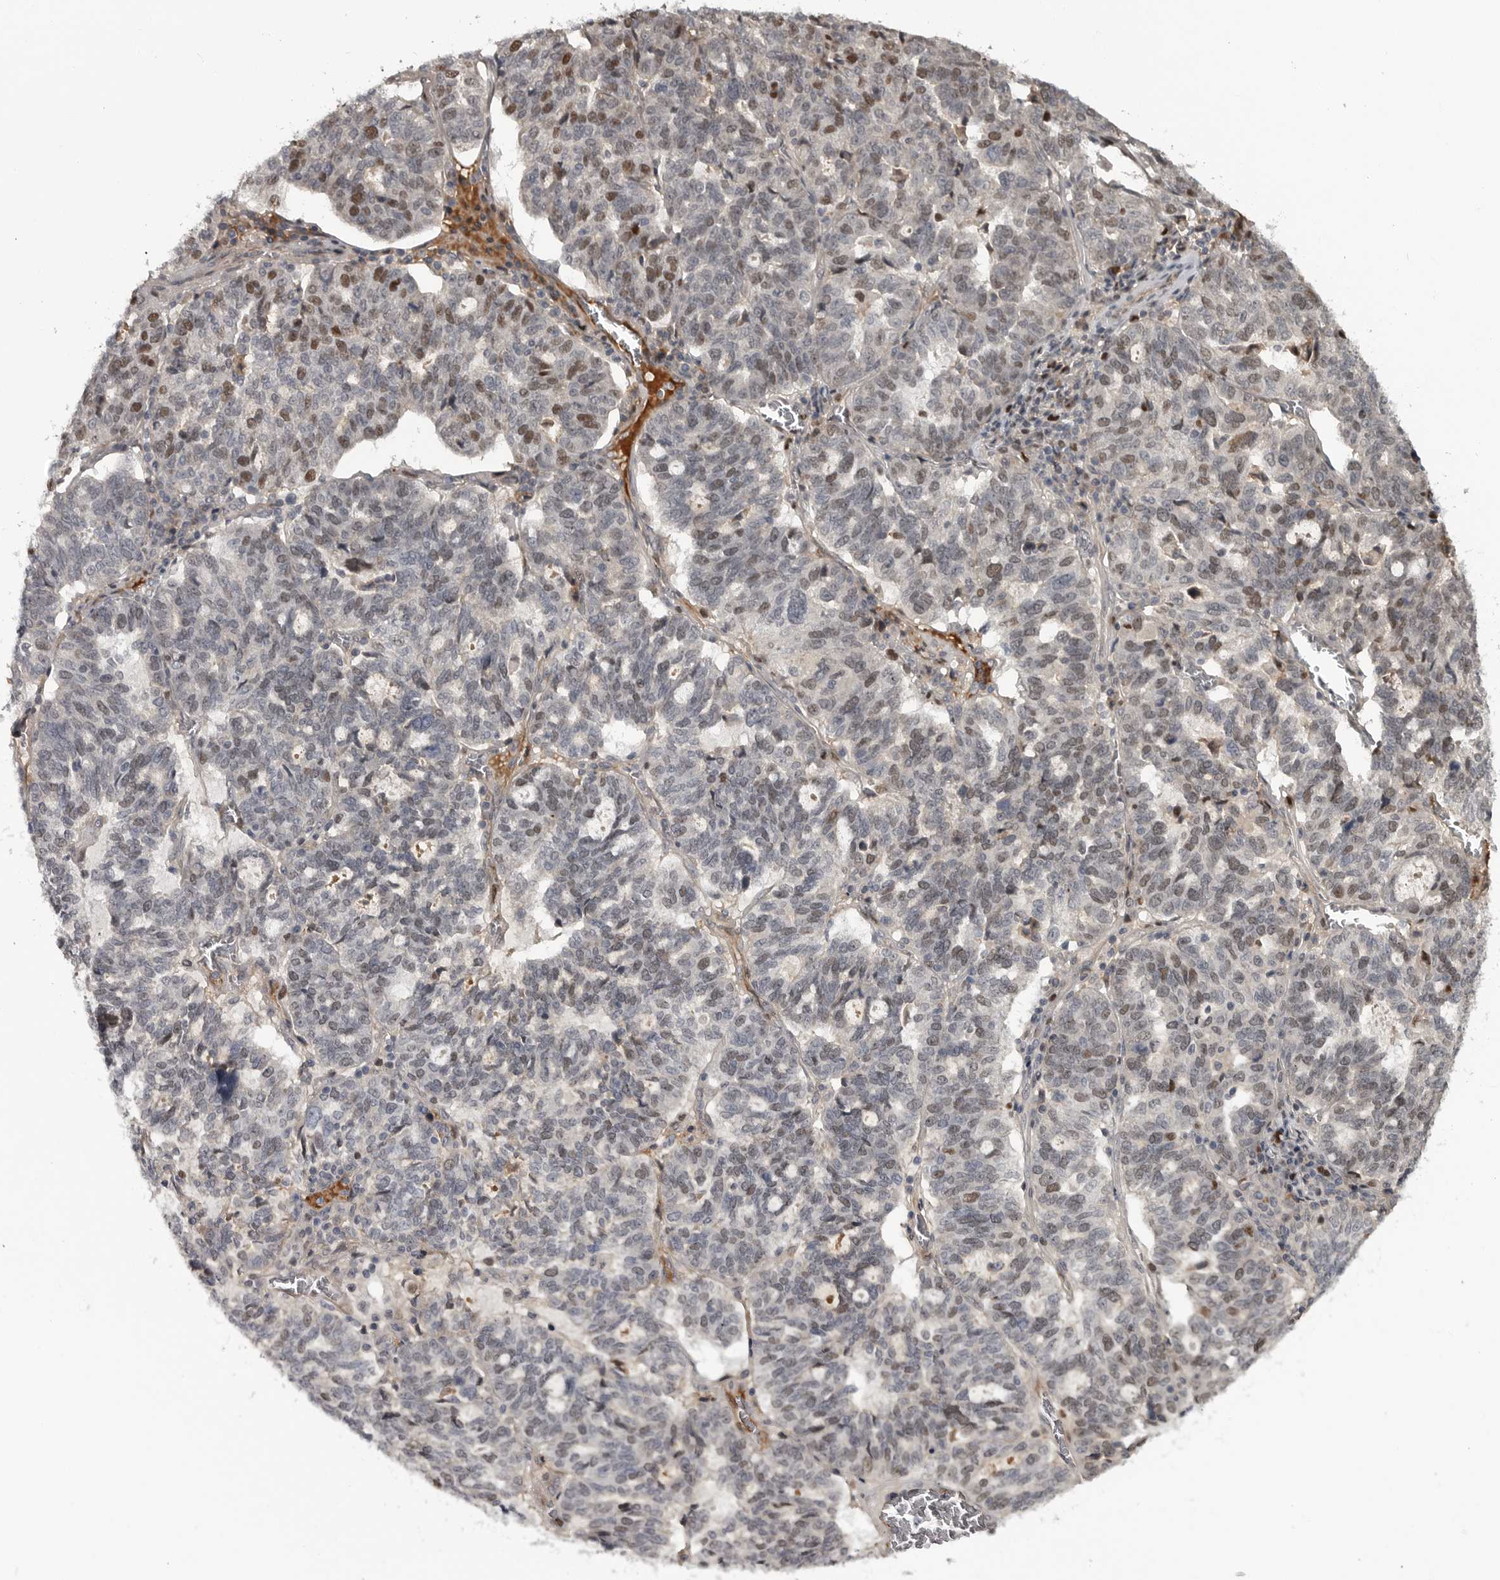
{"staining": {"intensity": "moderate", "quantity": "25%-75%", "location": "nuclear"}, "tissue": "ovarian cancer", "cell_type": "Tumor cells", "image_type": "cancer", "snomed": [{"axis": "morphology", "description": "Cystadenocarcinoma, serous, NOS"}, {"axis": "topography", "description": "Ovary"}], "caption": "High-power microscopy captured an immunohistochemistry micrograph of serous cystadenocarcinoma (ovarian), revealing moderate nuclear positivity in approximately 25%-75% of tumor cells. The staining is performed using DAB (3,3'-diaminobenzidine) brown chromogen to label protein expression. The nuclei are counter-stained blue using hematoxylin.", "gene": "ZNF277", "patient": {"sex": "female", "age": 59}}